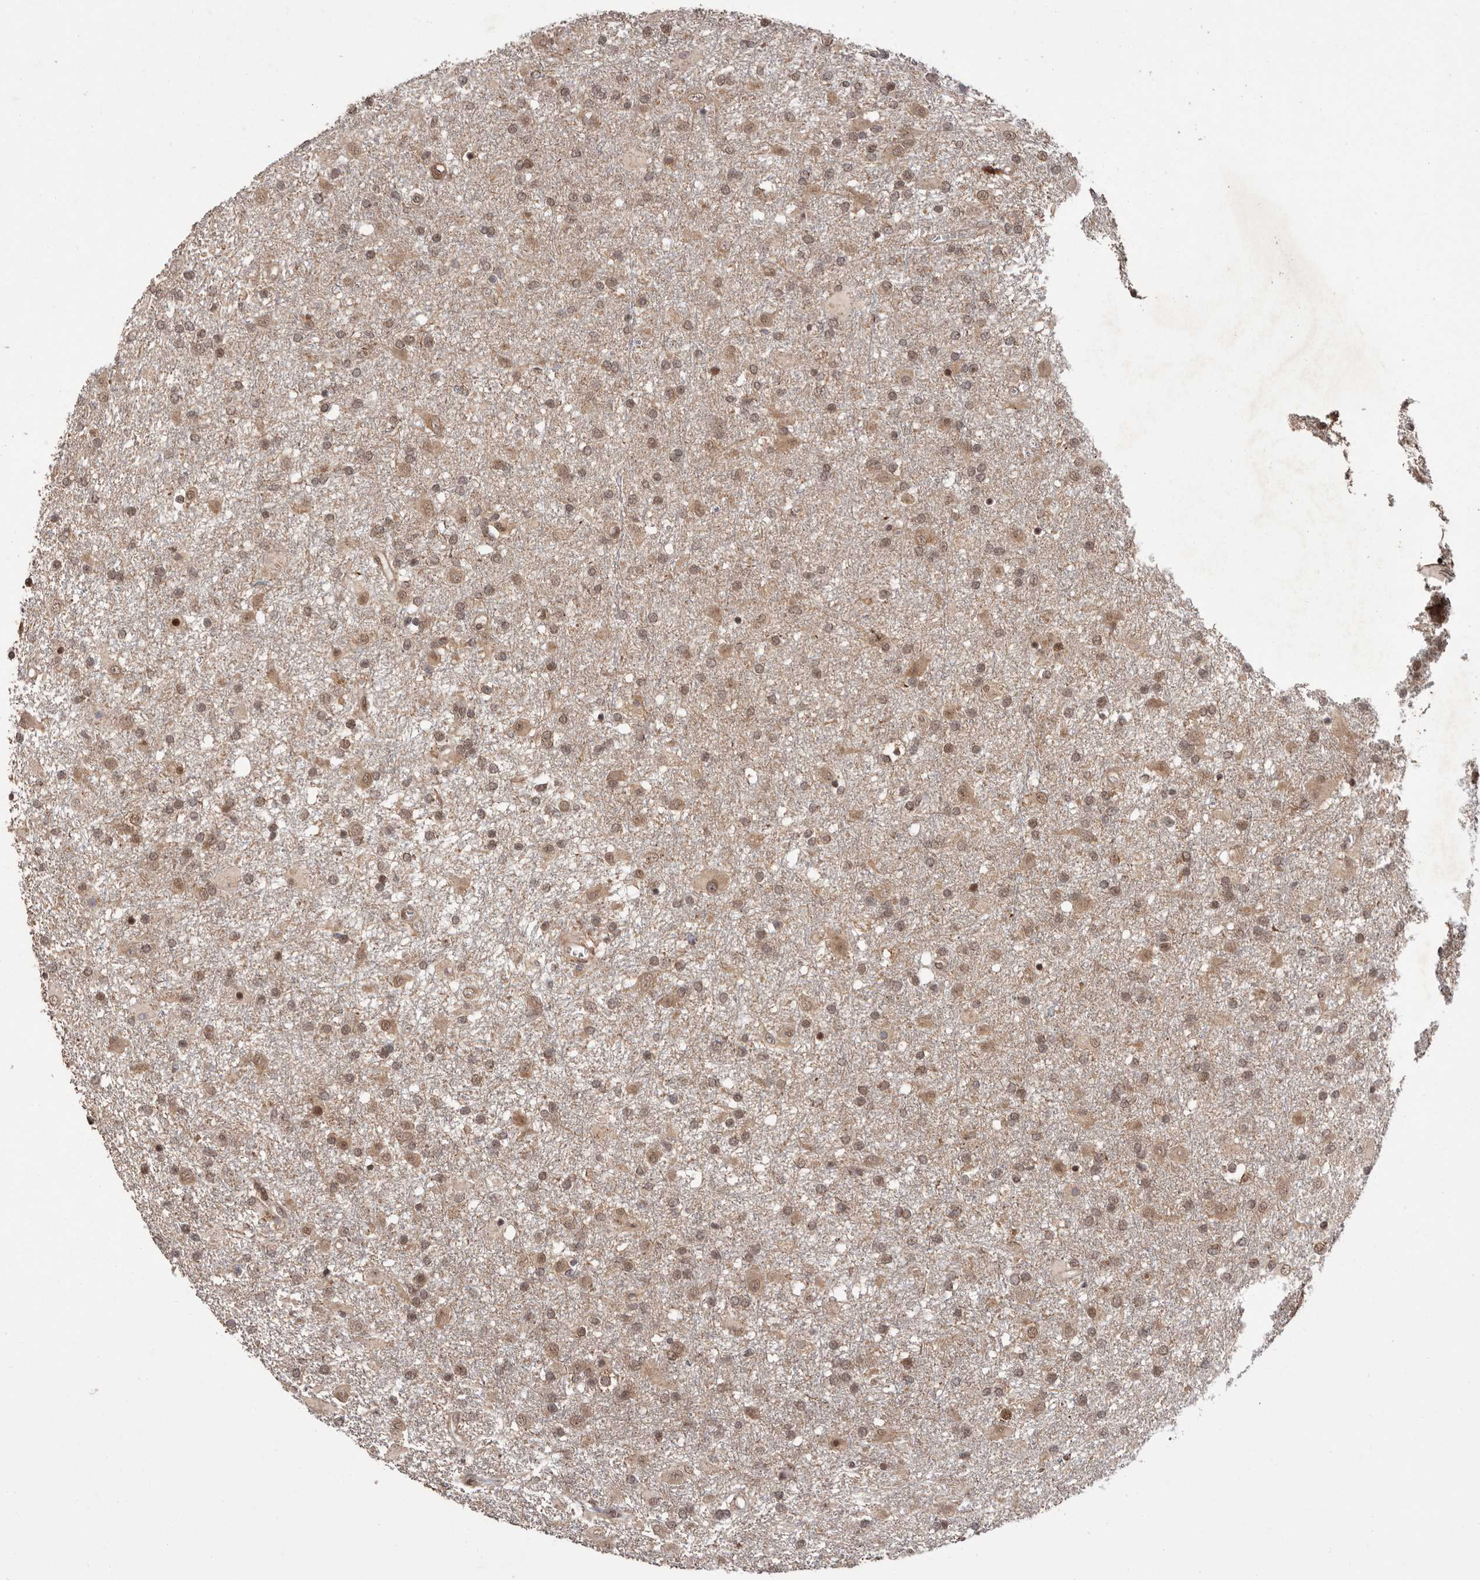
{"staining": {"intensity": "moderate", "quantity": ">75%", "location": "cytoplasmic/membranous,nuclear"}, "tissue": "glioma", "cell_type": "Tumor cells", "image_type": "cancer", "snomed": [{"axis": "morphology", "description": "Glioma, malignant, Low grade"}, {"axis": "topography", "description": "Brain"}], "caption": "Glioma was stained to show a protein in brown. There is medium levels of moderate cytoplasmic/membranous and nuclear staining in approximately >75% of tumor cells.", "gene": "LRGUK", "patient": {"sex": "male", "age": 65}}